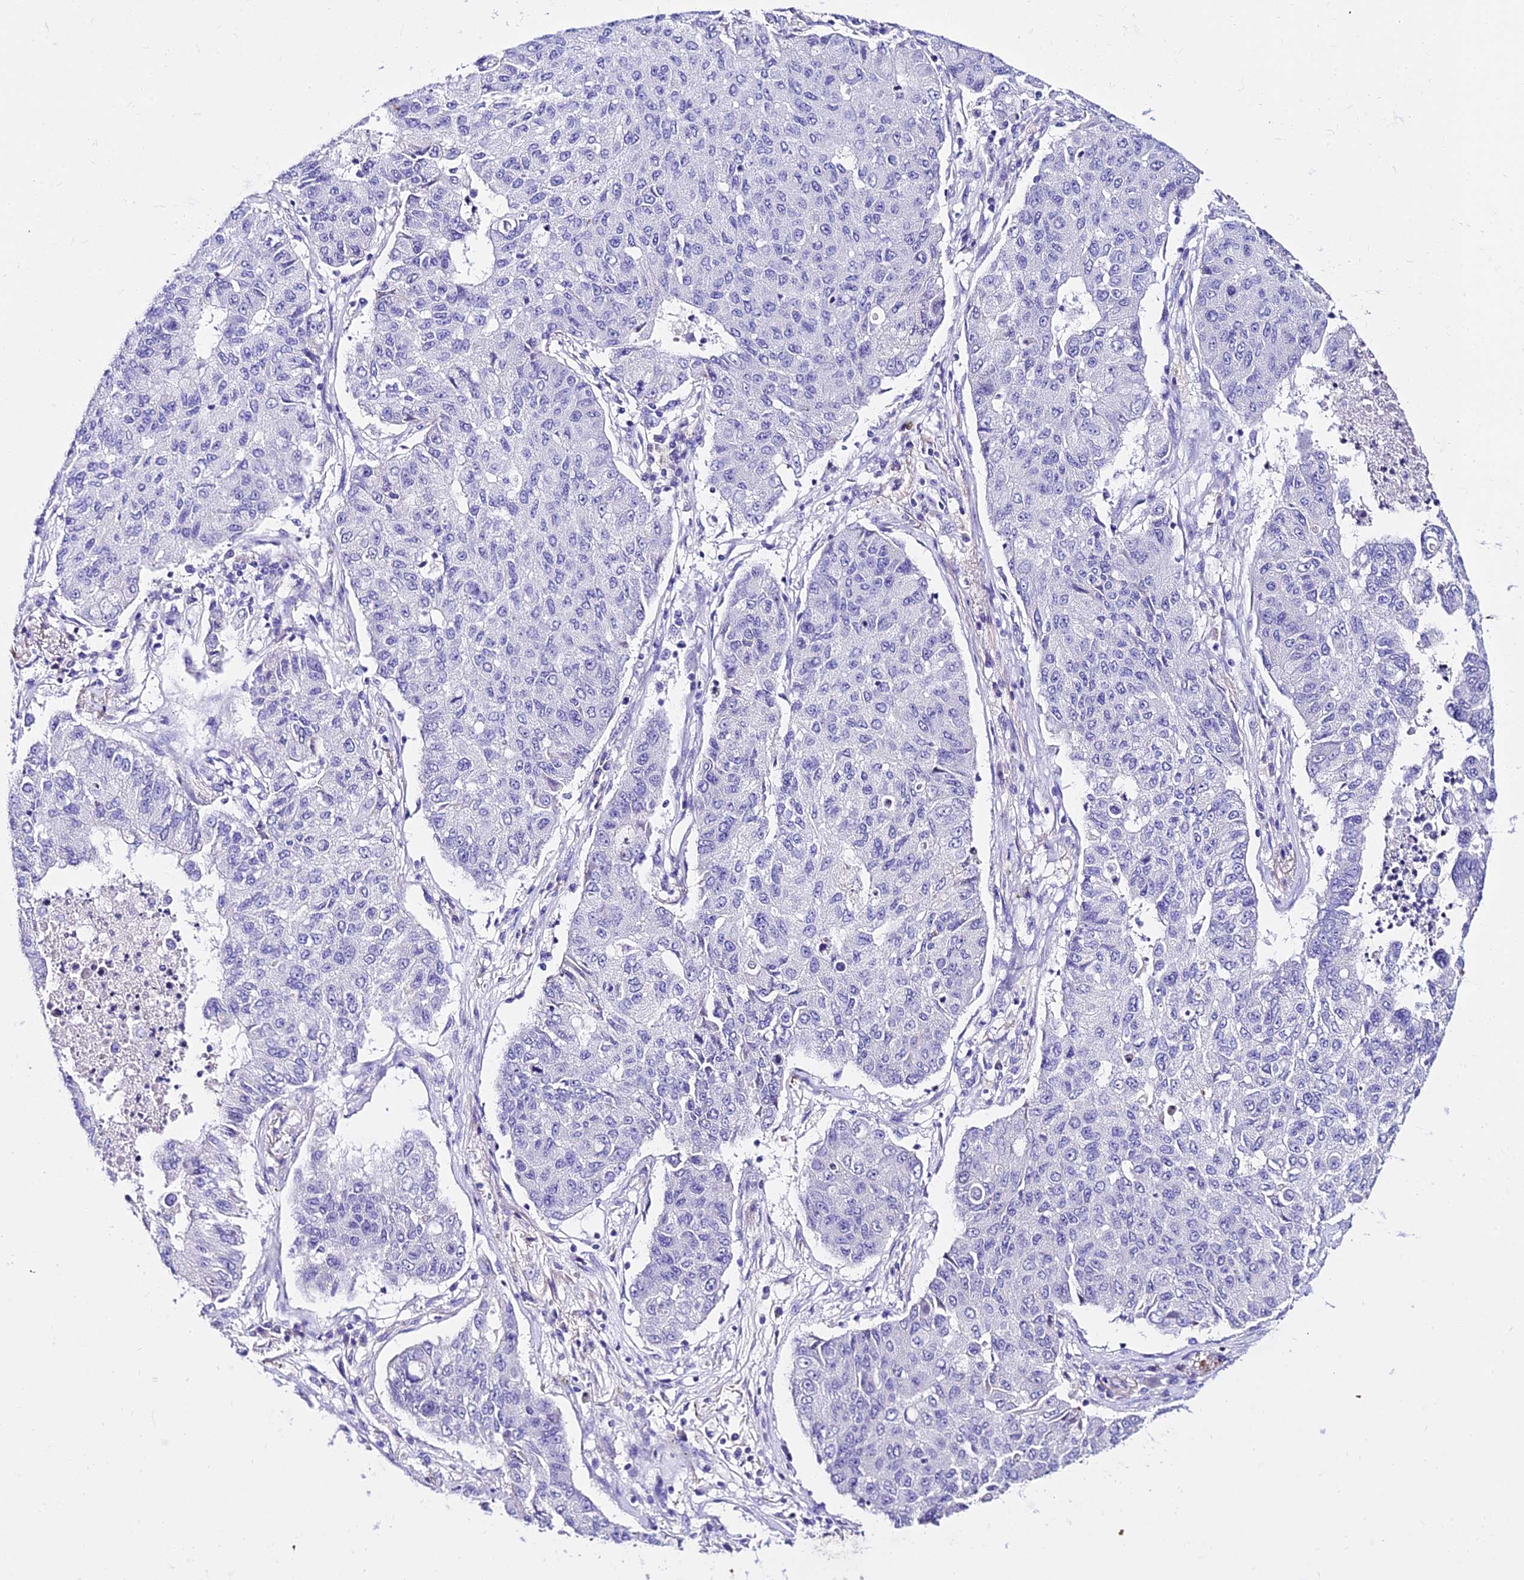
{"staining": {"intensity": "negative", "quantity": "none", "location": "none"}, "tissue": "lung cancer", "cell_type": "Tumor cells", "image_type": "cancer", "snomed": [{"axis": "morphology", "description": "Squamous cell carcinoma, NOS"}, {"axis": "topography", "description": "Lung"}], "caption": "Immunohistochemical staining of human lung cancer (squamous cell carcinoma) reveals no significant expression in tumor cells.", "gene": "DEFB106A", "patient": {"sex": "male", "age": 74}}